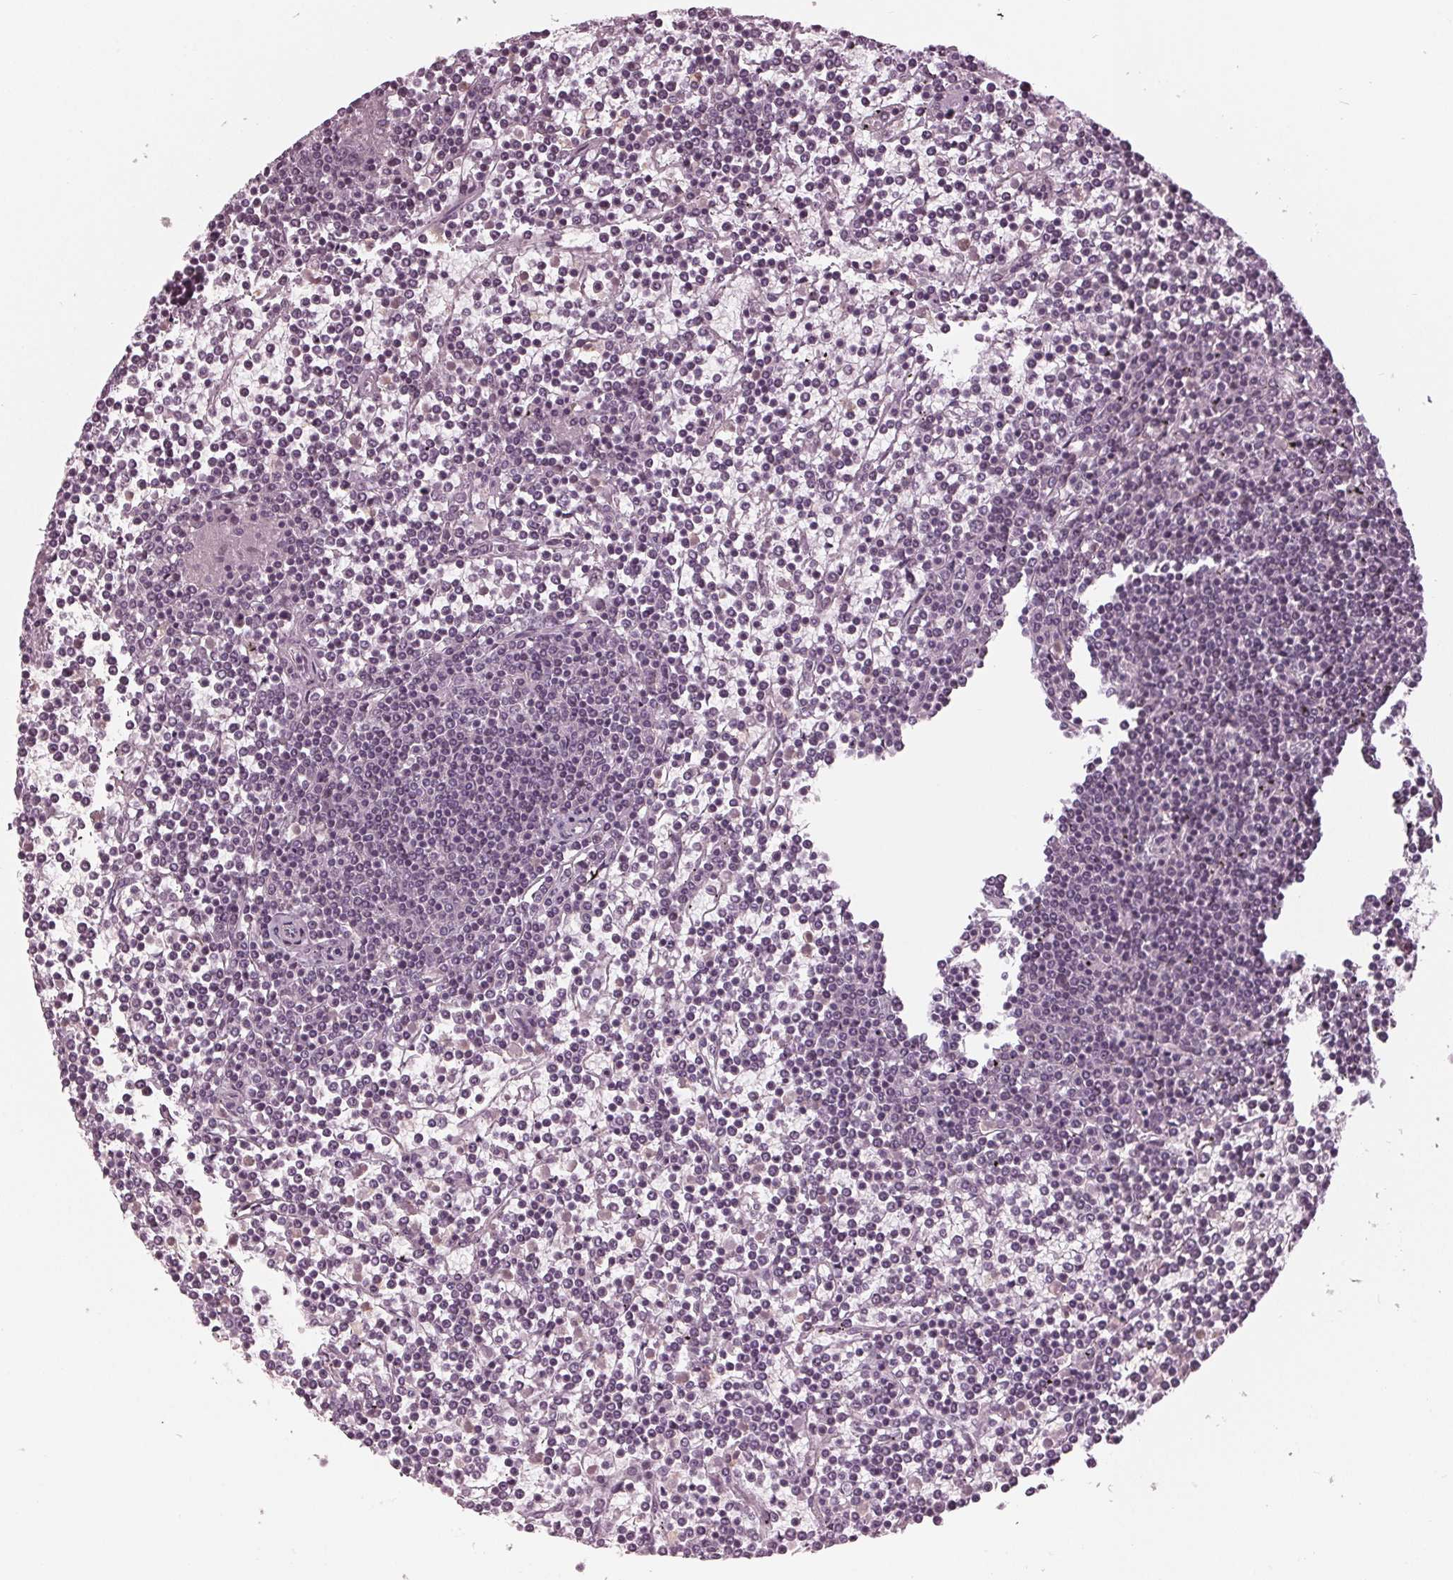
{"staining": {"intensity": "negative", "quantity": "none", "location": "none"}, "tissue": "lymphoma", "cell_type": "Tumor cells", "image_type": "cancer", "snomed": [{"axis": "morphology", "description": "Malignant lymphoma, non-Hodgkin's type, Low grade"}, {"axis": "topography", "description": "Spleen"}], "caption": "DAB immunohistochemical staining of human lymphoma exhibits no significant expression in tumor cells. (DAB immunohistochemistry (IHC) visualized using brightfield microscopy, high magnification).", "gene": "ADPRHL1", "patient": {"sex": "female", "age": 19}}